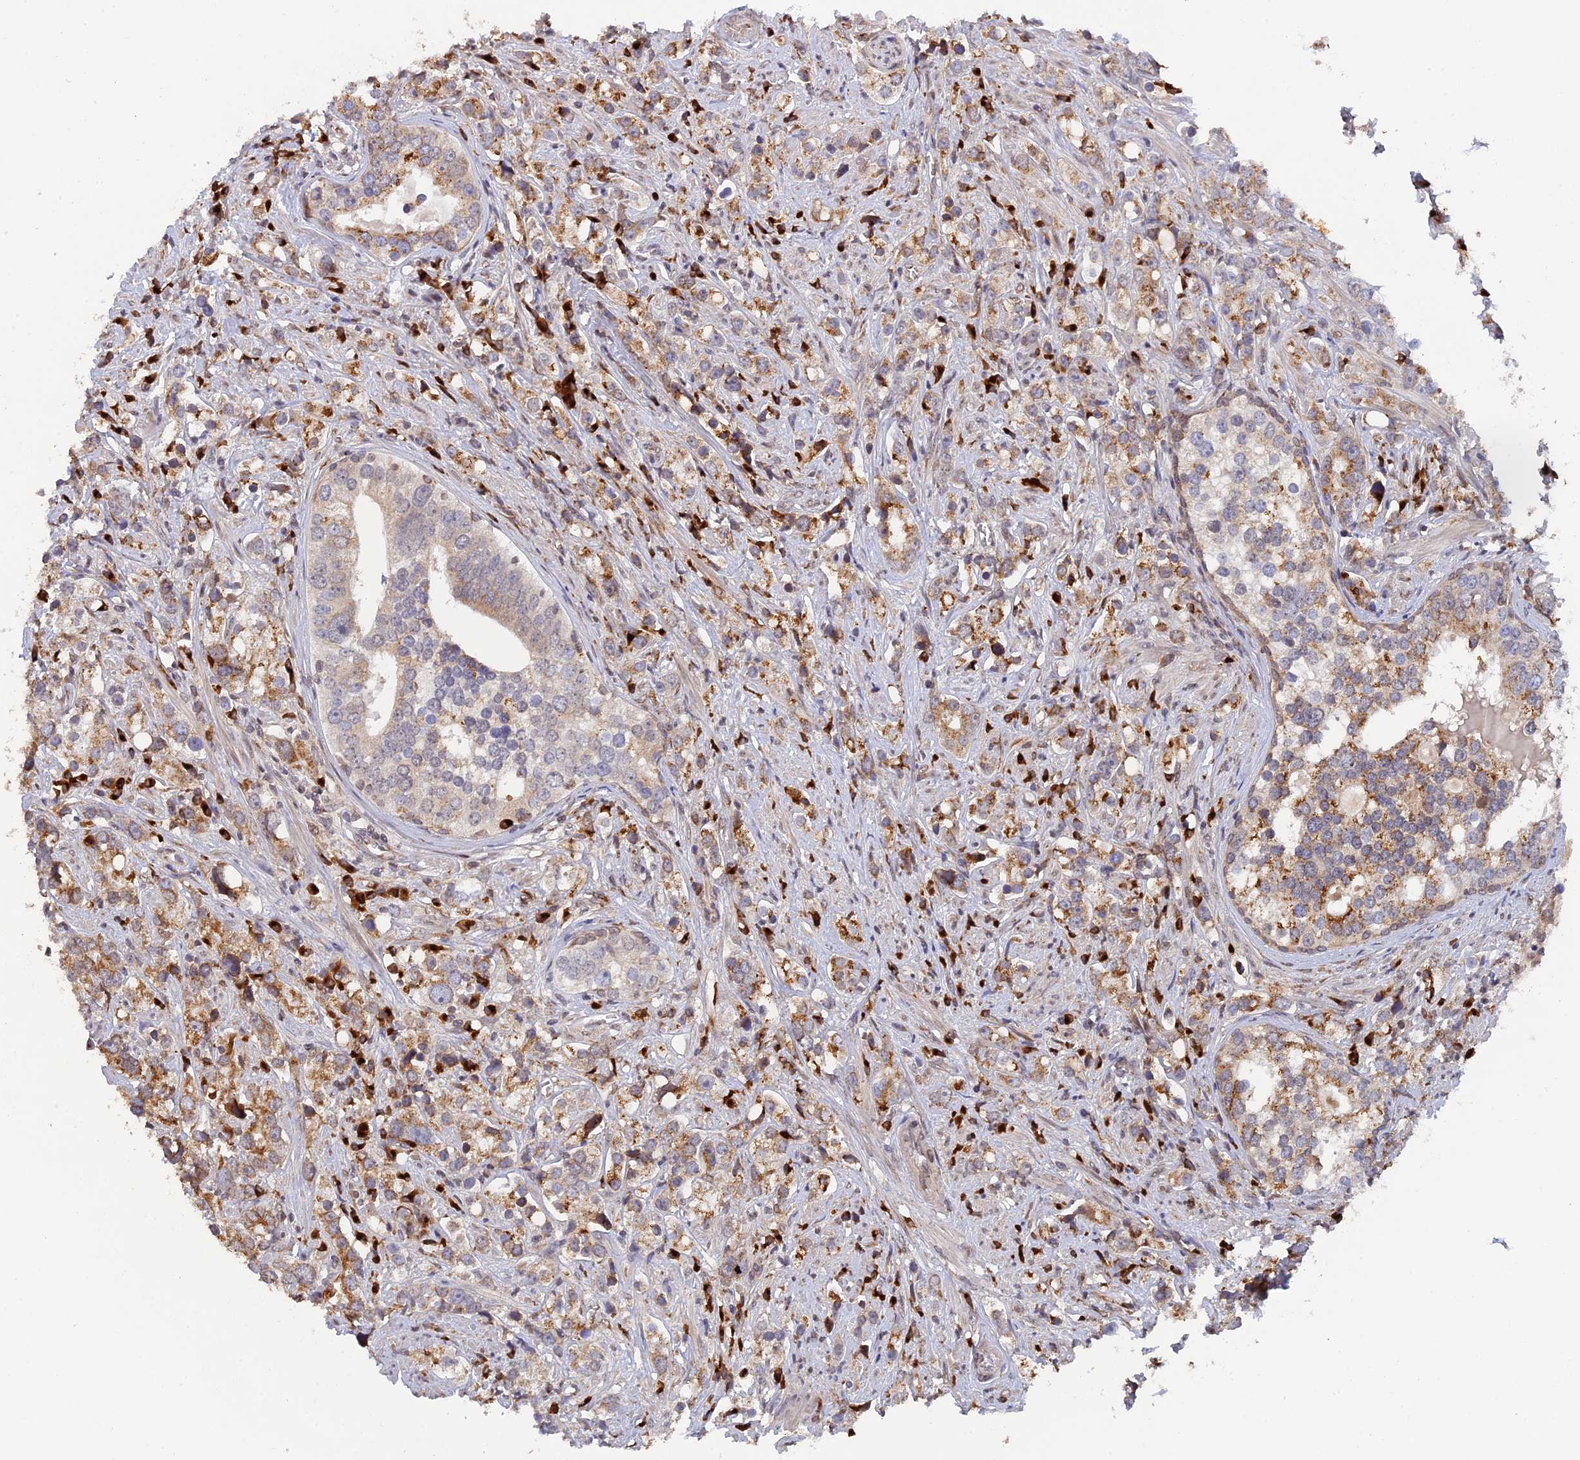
{"staining": {"intensity": "moderate", "quantity": ">75%", "location": "cytoplasmic/membranous"}, "tissue": "prostate cancer", "cell_type": "Tumor cells", "image_type": "cancer", "snomed": [{"axis": "morphology", "description": "Adenocarcinoma, High grade"}, {"axis": "topography", "description": "Prostate"}], "caption": "The image demonstrates staining of adenocarcinoma (high-grade) (prostate), revealing moderate cytoplasmic/membranous protein expression (brown color) within tumor cells.", "gene": "SNX17", "patient": {"sex": "male", "age": 71}}